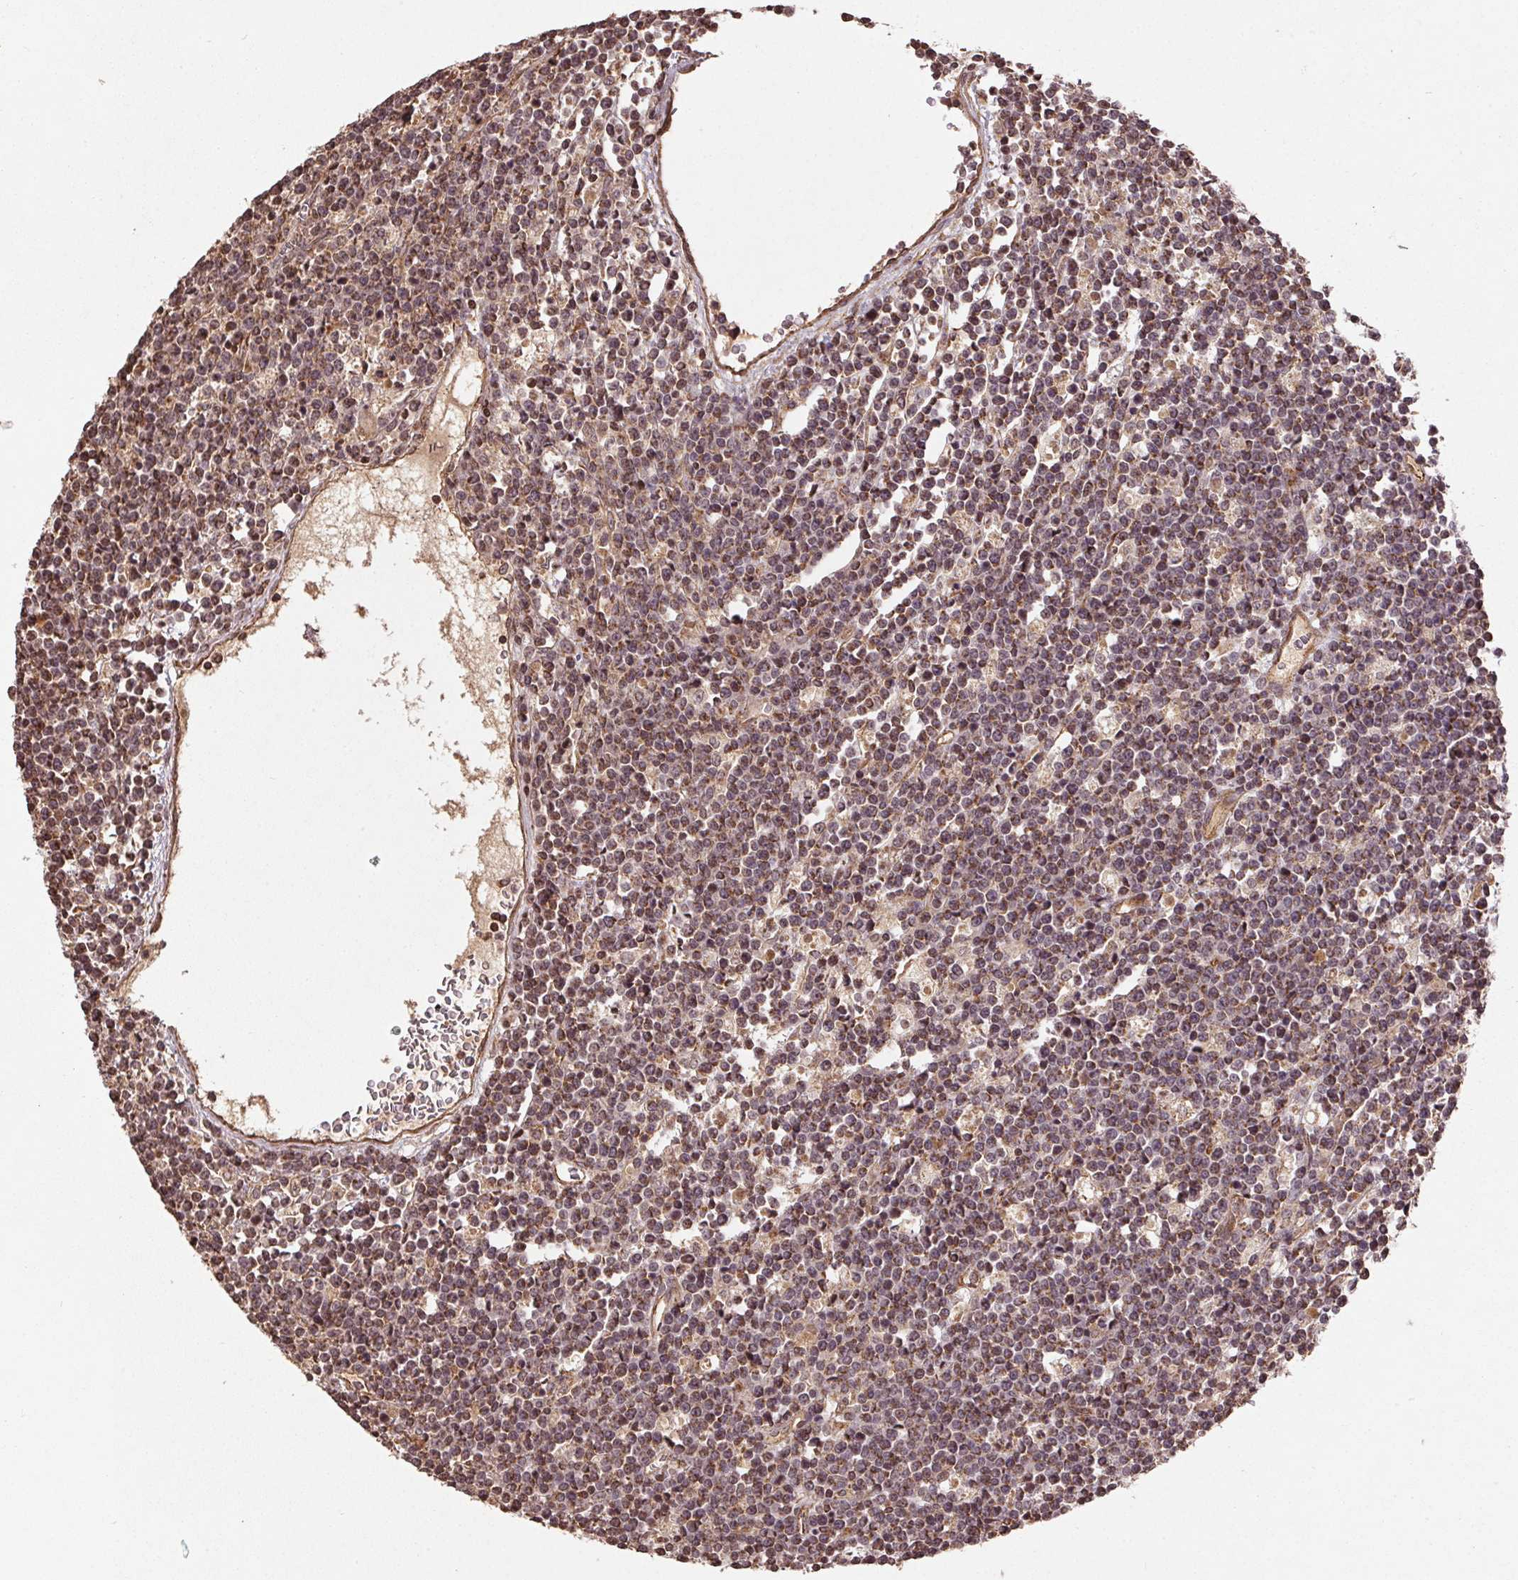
{"staining": {"intensity": "moderate", "quantity": ">75%", "location": "cytoplasmic/membranous"}, "tissue": "lymphoma", "cell_type": "Tumor cells", "image_type": "cancer", "snomed": [{"axis": "morphology", "description": "Malignant lymphoma, non-Hodgkin's type, High grade"}, {"axis": "topography", "description": "Ovary"}], "caption": "Protein expression analysis of human high-grade malignant lymphoma, non-Hodgkin's type reveals moderate cytoplasmic/membranous staining in approximately >75% of tumor cells.", "gene": "SPRED2", "patient": {"sex": "female", "age": 56}}